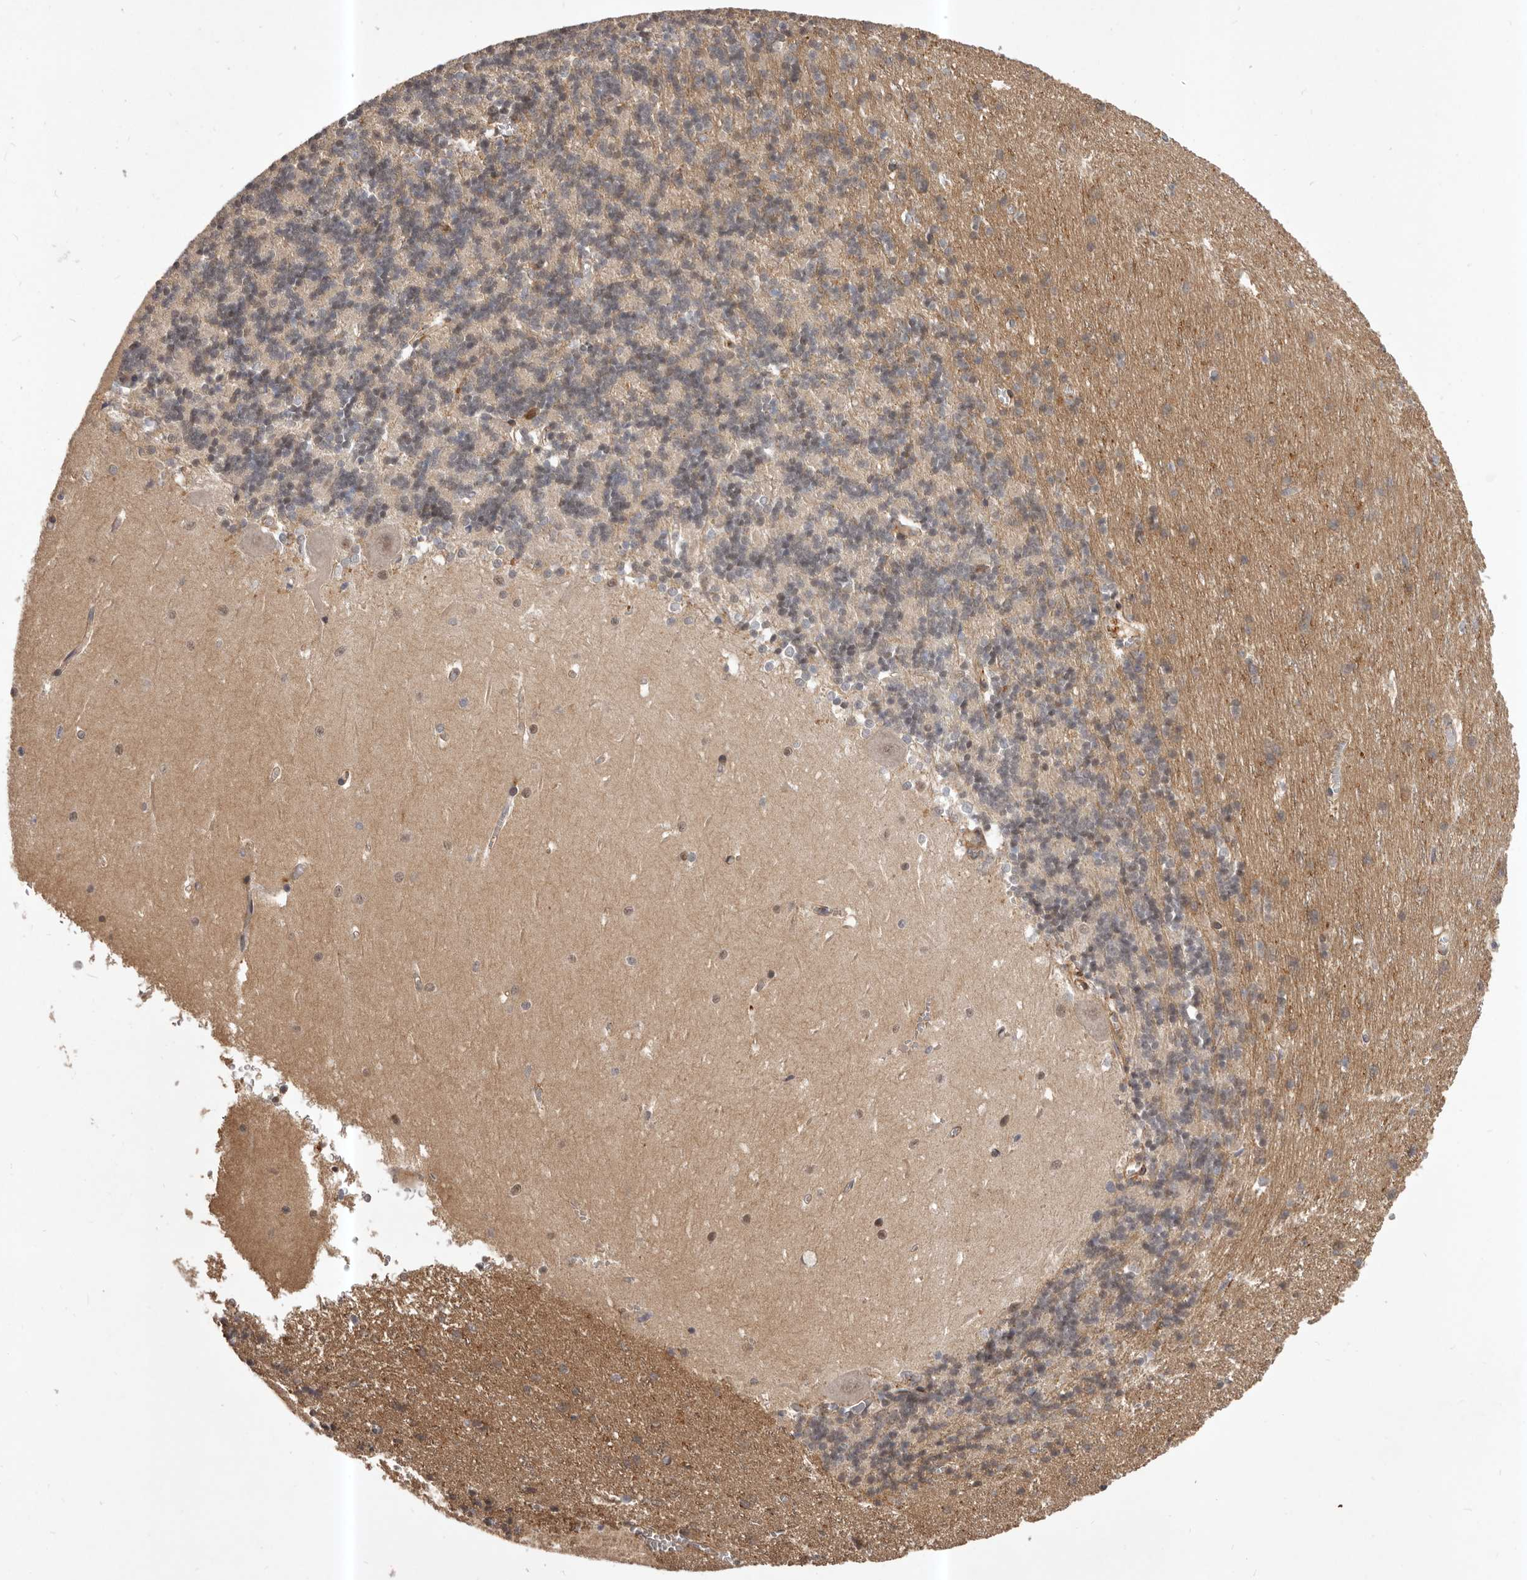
{"staining": {"intensity": "negative", "quantity": "none", "location": "none"}, "tissue": "cerebellum", "cell_type": "Cells in granular layer", "image_type": "normal", "snomed": [{"axis": "morphology", "description": "Normal tissue, NOS"}, {"axis": "topography", "description": "Cerebellum"}], "caption": "Photomicrograph shows no significant protein staining in cells in granular layer of unremarkable cerebellum. (Stains: DAB (3,3'-diaminobenzidine) immunohistochemistry (IHC) with hematoxylin counter stain, Microscopy: brightfield microscopy at high magnification).", "gene": "GLIPR2", "patient": {"sex": "male", "age": 37}}